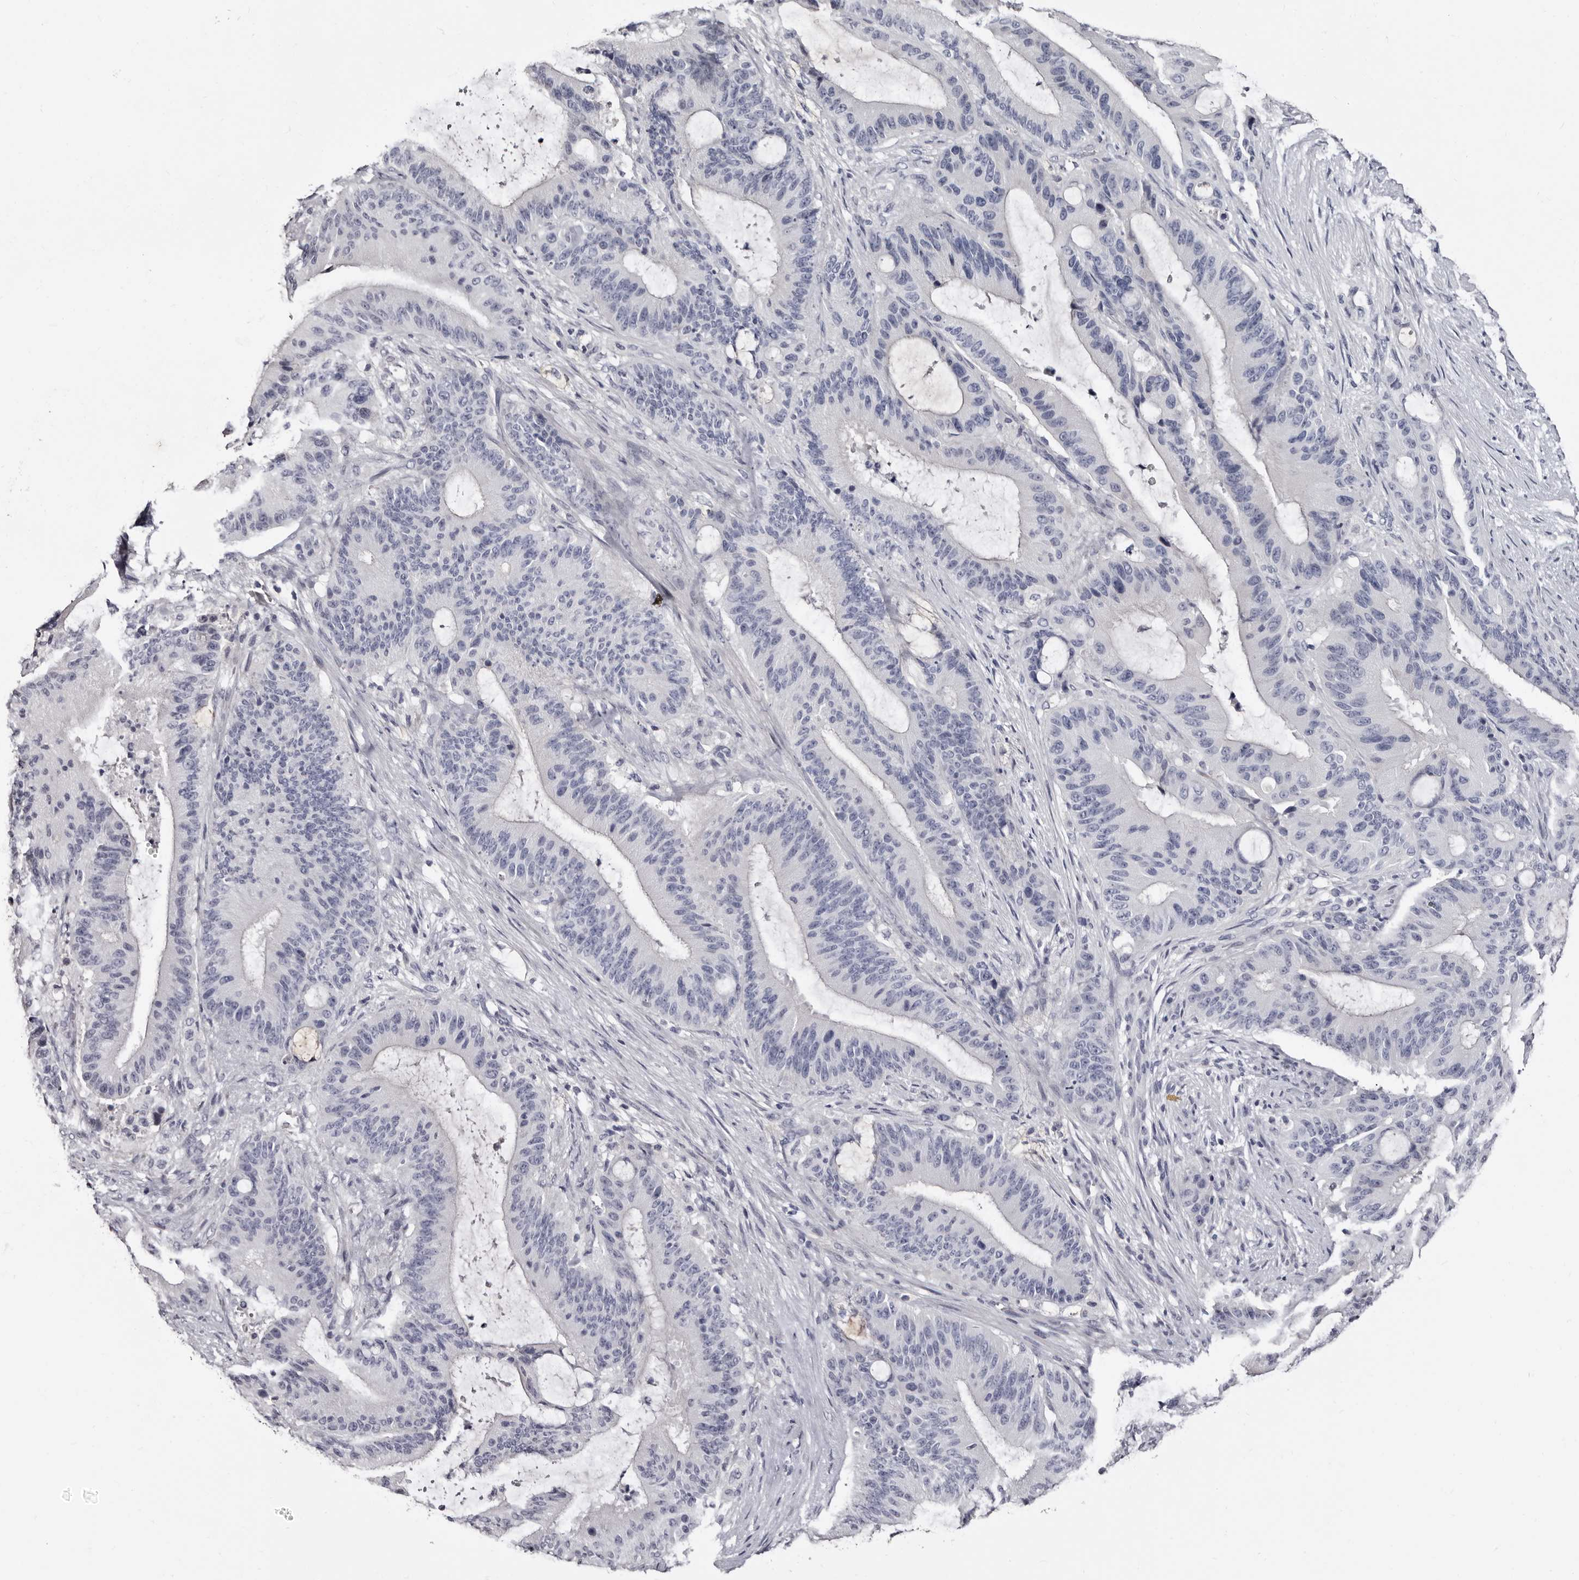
{"staining": {"intensity": "negative", "quantity": "none", "location": "none"}, "tissue": "liver cancer", "cell_type": "Tumor cells", "image_type": "cancer", "snomed": [{"axis": "morphology", "description": "Normal tissue, NOS"}, {"axis": "morphology", "description": "Cholangiocarcinoma"}, {"axis": "topography", "description": "Liver"}, {"axis": "topography", "description": "Peripheral nerve tissue"}], "caption": "Photomicrograph shows no significant protein expression in tumor cells of liver cholangiocarcinoma. (DAB (3,3'-diaminobenzidine) IHC, high magnification).", "gene": "TBC1D22B", "patient": {"sex": "female", "age": 73}}